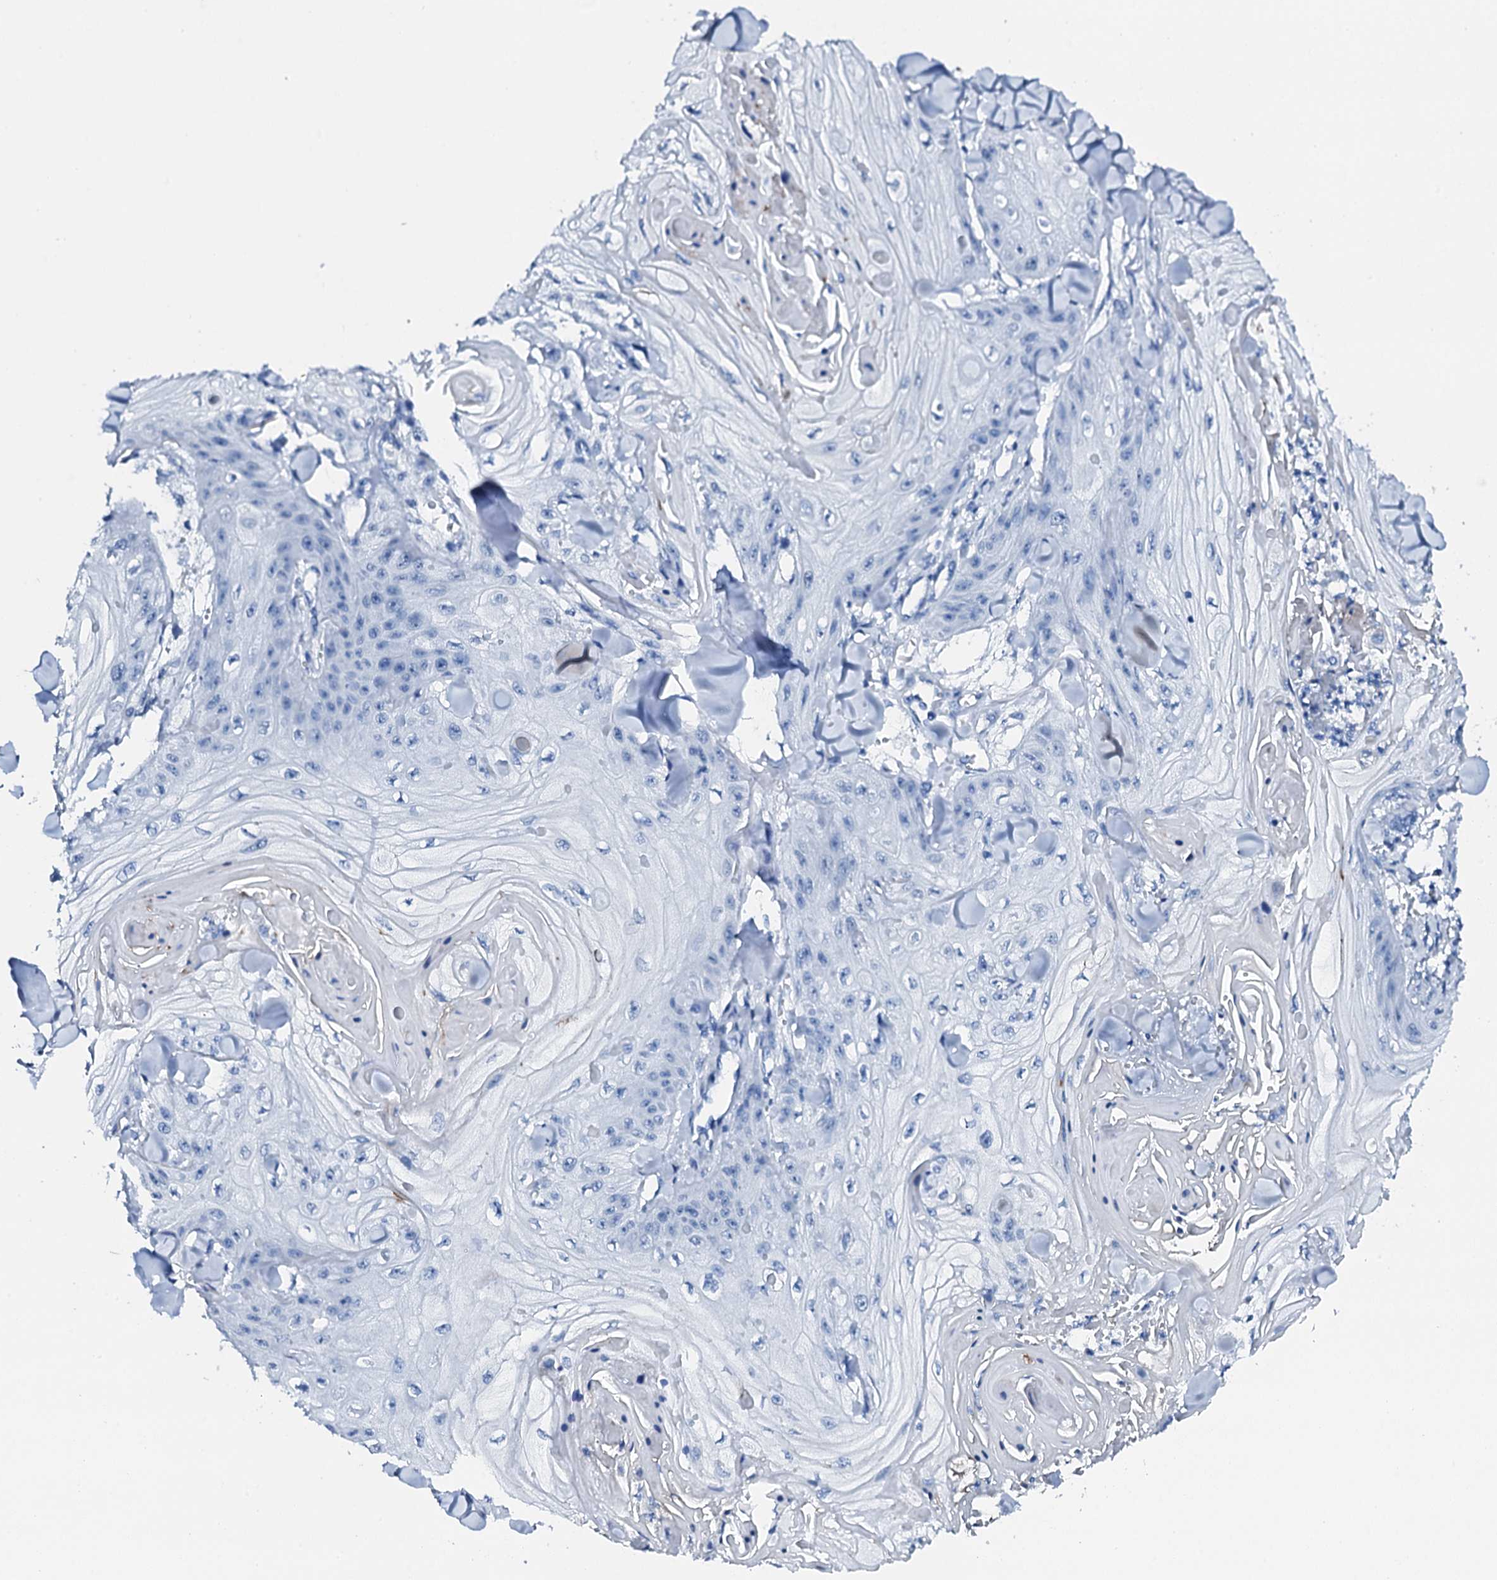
{"staining": {"intensity": "negative", "quantity": "none", "location": "none"}, "tissue": "skin cancer", "cell_type": "Tumor cells", "image_type": "cancer", "snomed": [{"axis": "morphology", "description": "Squamous cell carcinoma, NOS"}, {"axis": "topography", "description": "Skin"}], "caption": "DAB immunohistochemical staining of skin cancer (squamous cell carcinoma) demonstrates no significant expression in tumor cells.", "gene": "PTH", "patient": {"sex": "male", "age": 74}}